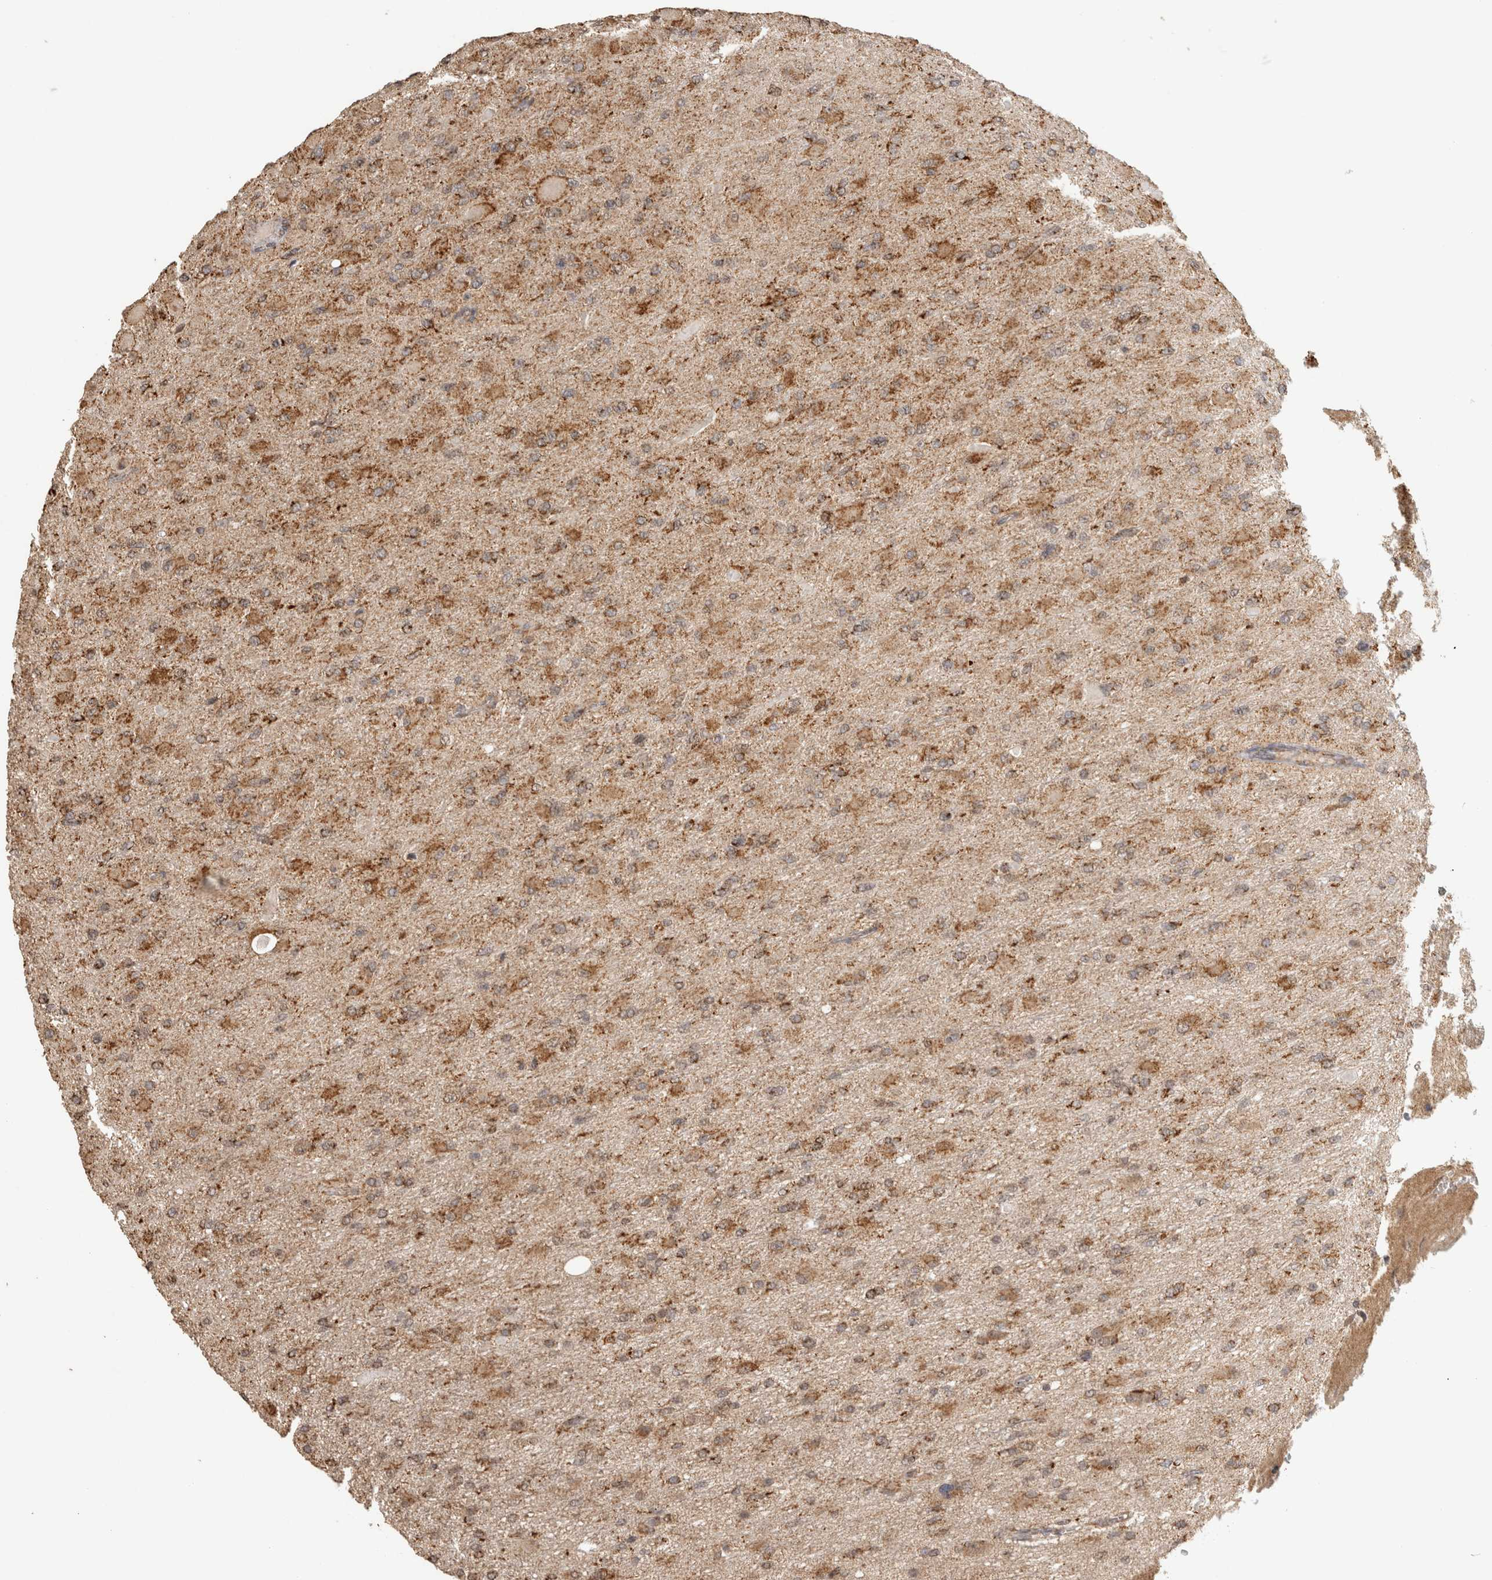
{"staining": {"intensity": "moderate", "quantity": ">75%", "location": "cytoplasmic/membranous"}, "tissue": "glioma", "cell_type": "Tumor cells", "image_type": "cancer", "snomed": [{"axis": "morphology", "description": "Glioma, malignant, High grade"}, {"axis": "topography", "description": "Cerebral cortex"}], "caption": "DAB immunohistochemical staining of human glioma exhibits moderate cytoplasmic/membranous protein expression in approximately >75% of tumor cells.", "gene": "BNIP3L", "patient": {"sex": "female", "age": 36}}